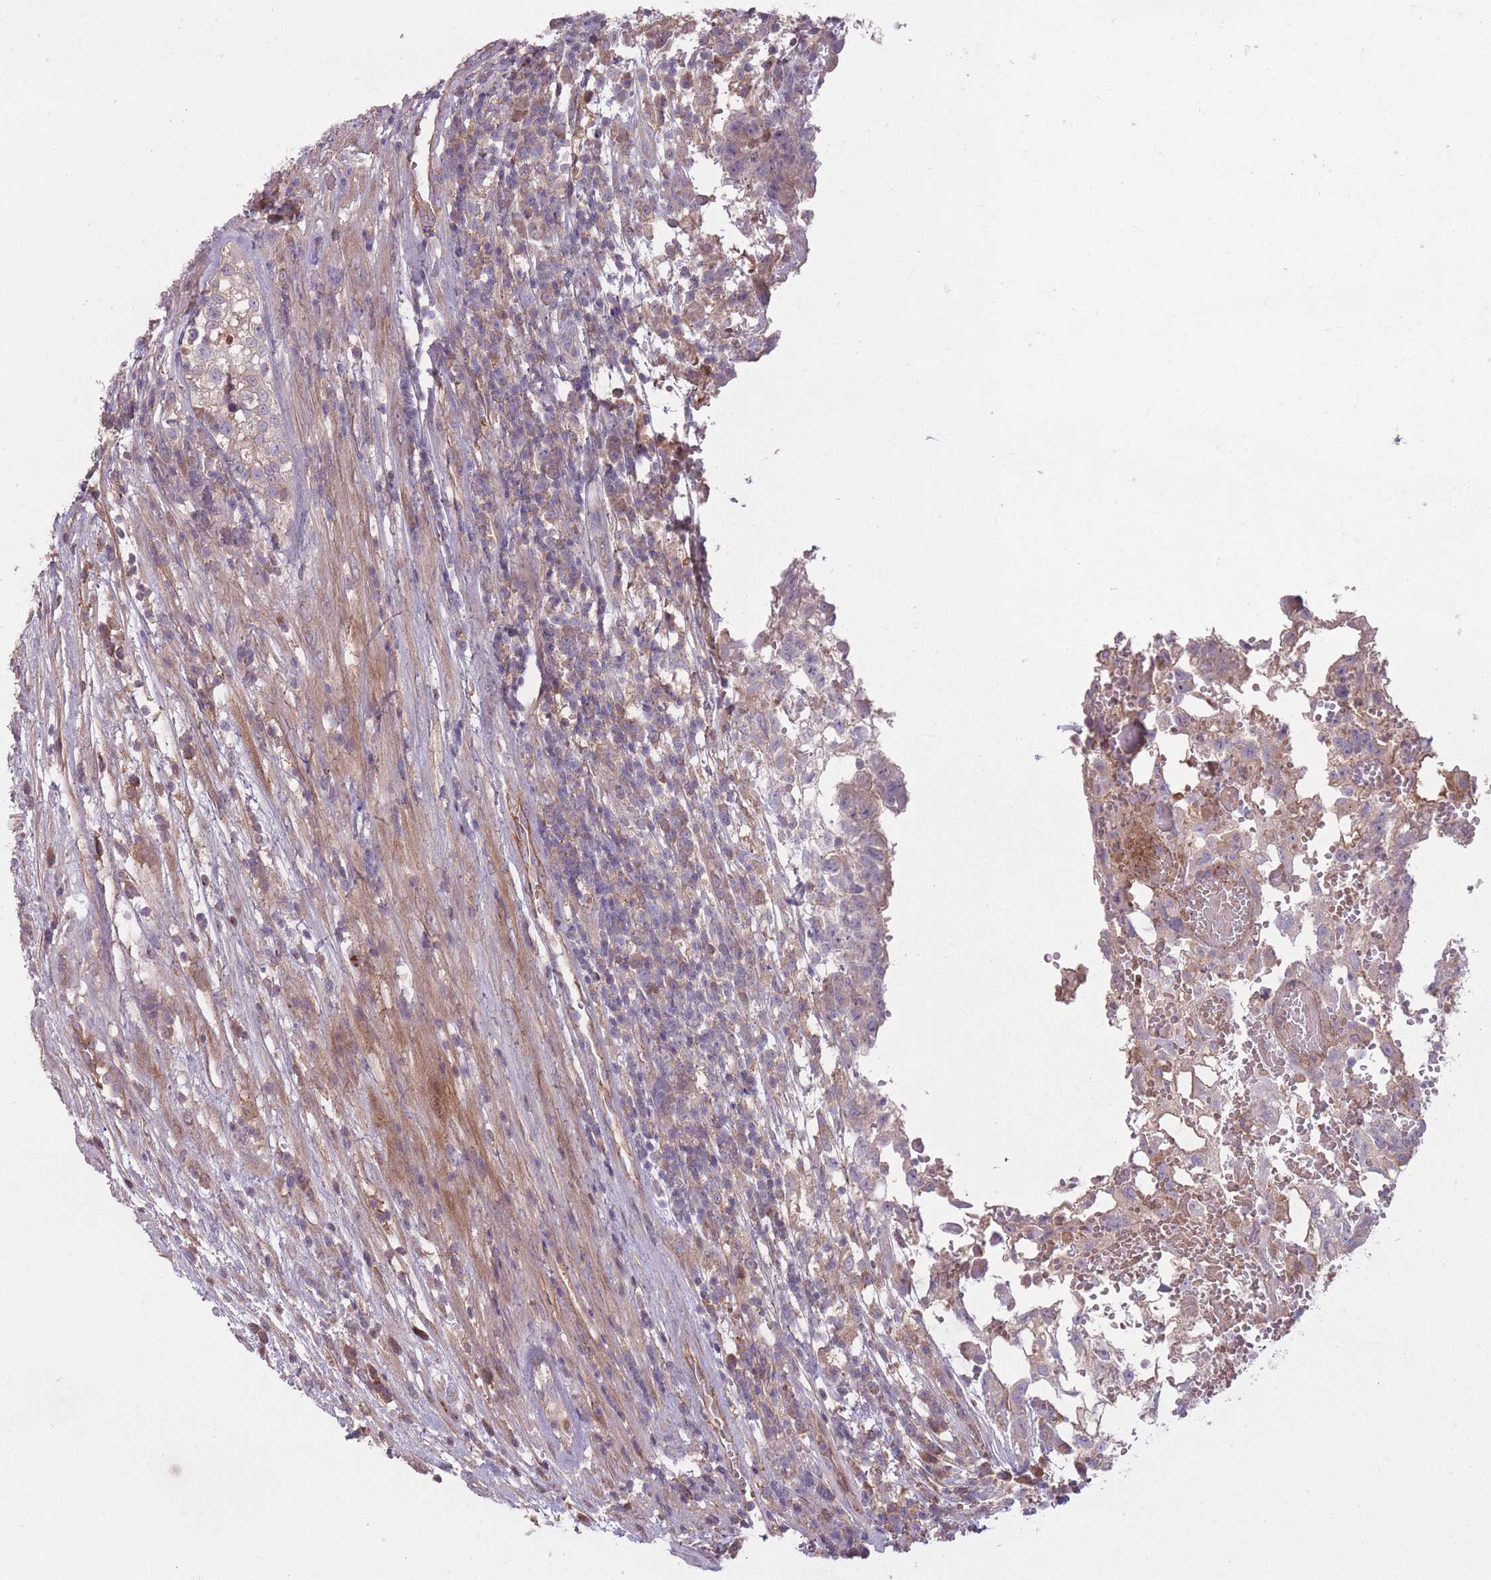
{"staining": {"intensity": "negative", "quantity": "none", "location": "none"}, "tissue": "testis cancer", "cell_type": "Tumor cells", "image_type": "cancer", "snomed": [{"axis": "morphology", "description": "Normal tissue, NOS"}, {"axis": "morphology", "description": "Carcinoma, Embryonal, NOS"}, {"axis": "topography", "description": "Testis"}], "caption": "DAB immunohistochemical staining of testis cancer (embryonal carcinoma) exhibits no significant expression in tumor cells.", "gene": "OR2V2", "patient": {"sex": "male", "age": 32}}